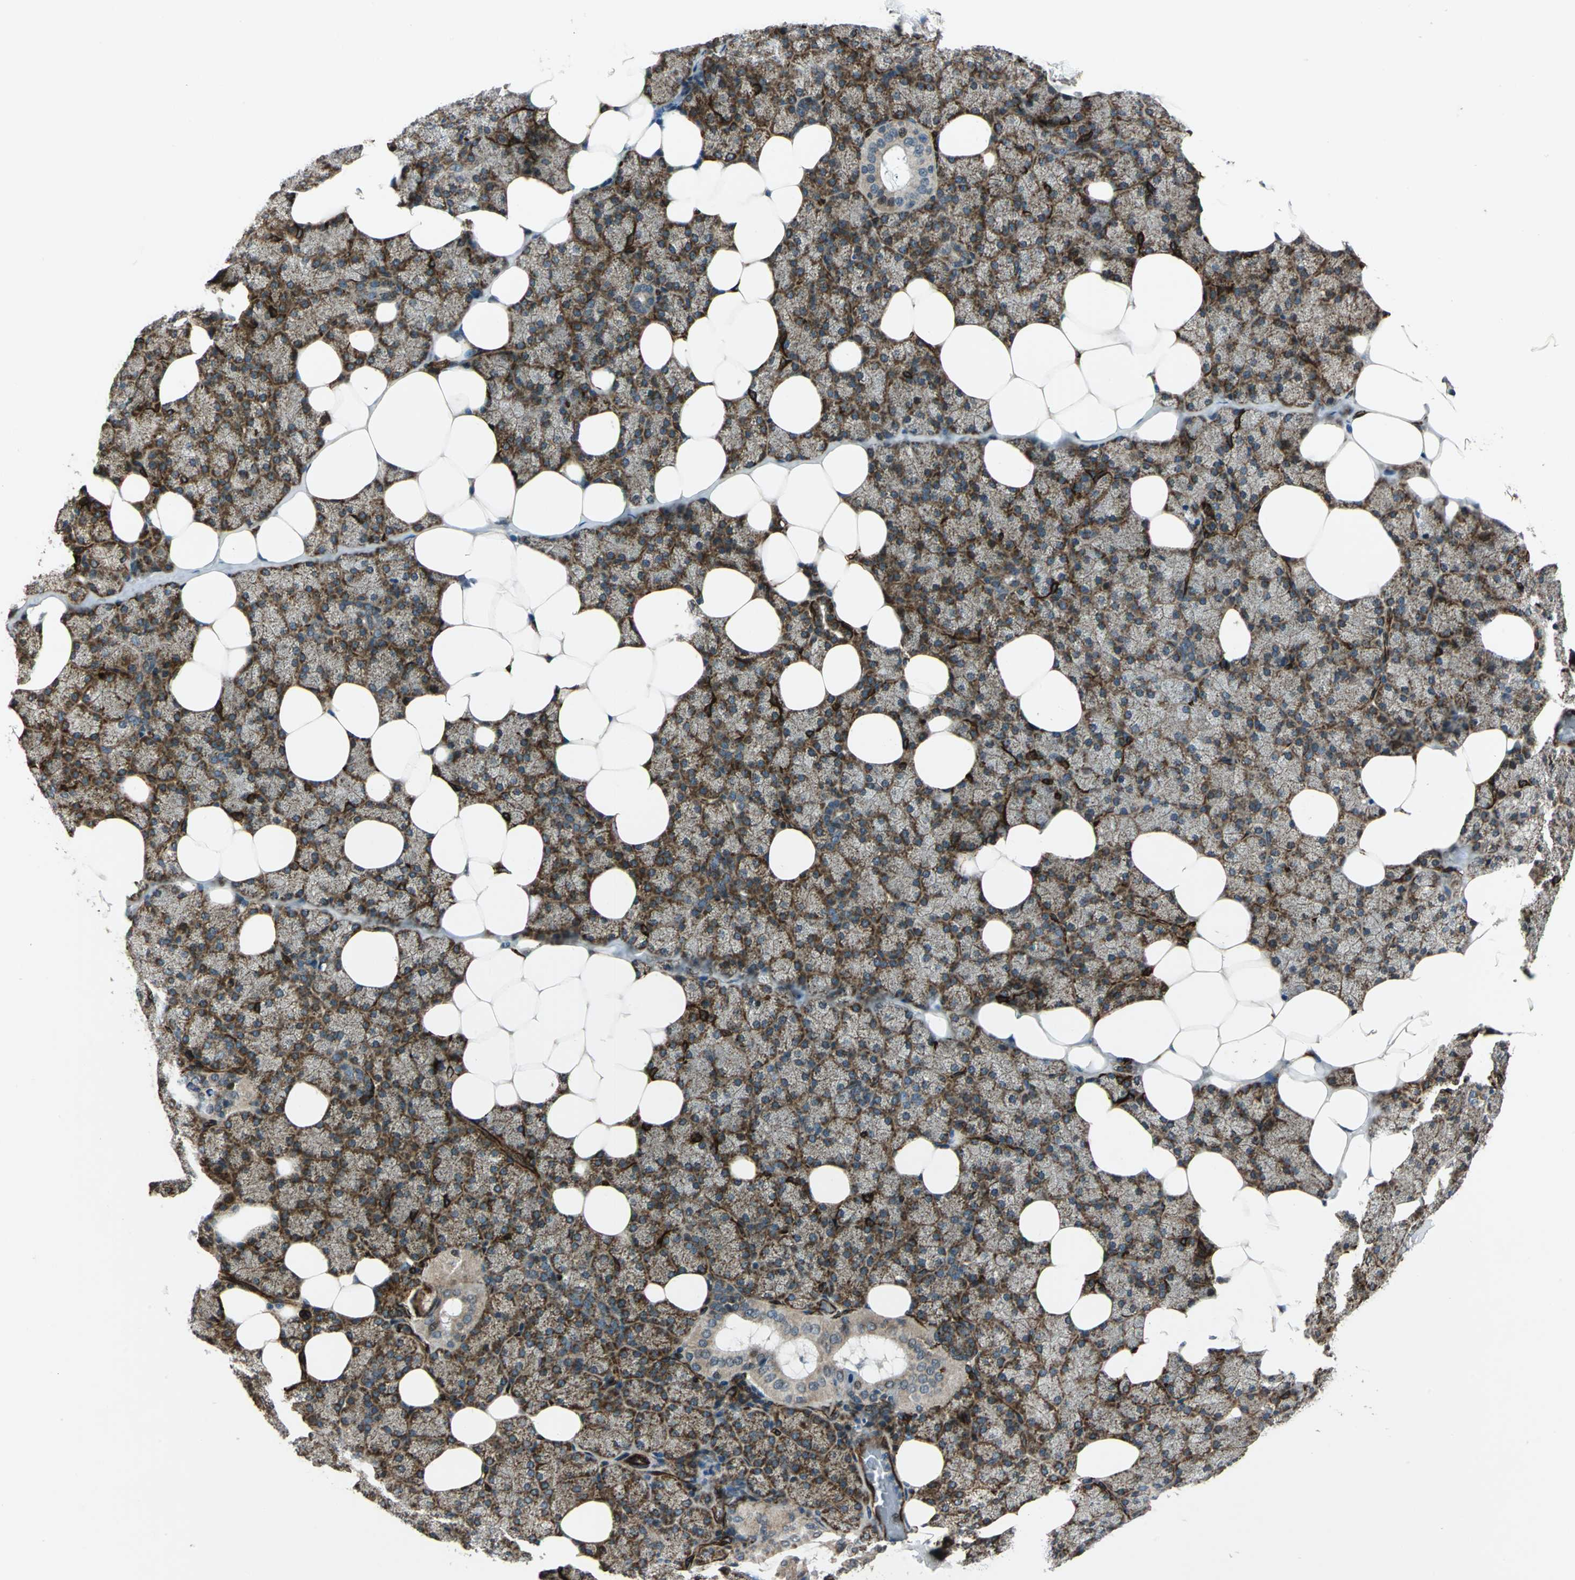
{"staining": {"intensity": "strong", "quantity": ">75%", "location": "cytoplasmic/membranous"}, "tissue": "salivary gland", "cell_type": "Glandular cells", "image_type": "normal", "snomed": [{"axis": "morphology", "description": "Normal tissue, NOS"}, {"axis": "topography", "description": "Lymph node"}, {"axis": "topography", "description": "Salivary gland"}], "caption": "Immunohistochemical staining of unremarkable human salivary gland reveals >75% levels of strong cytoplasmic/membranous protein staining in about >75% of glandular cells.", "gene": "EXD2", "patient": {"sex": "male", "age": 8}}